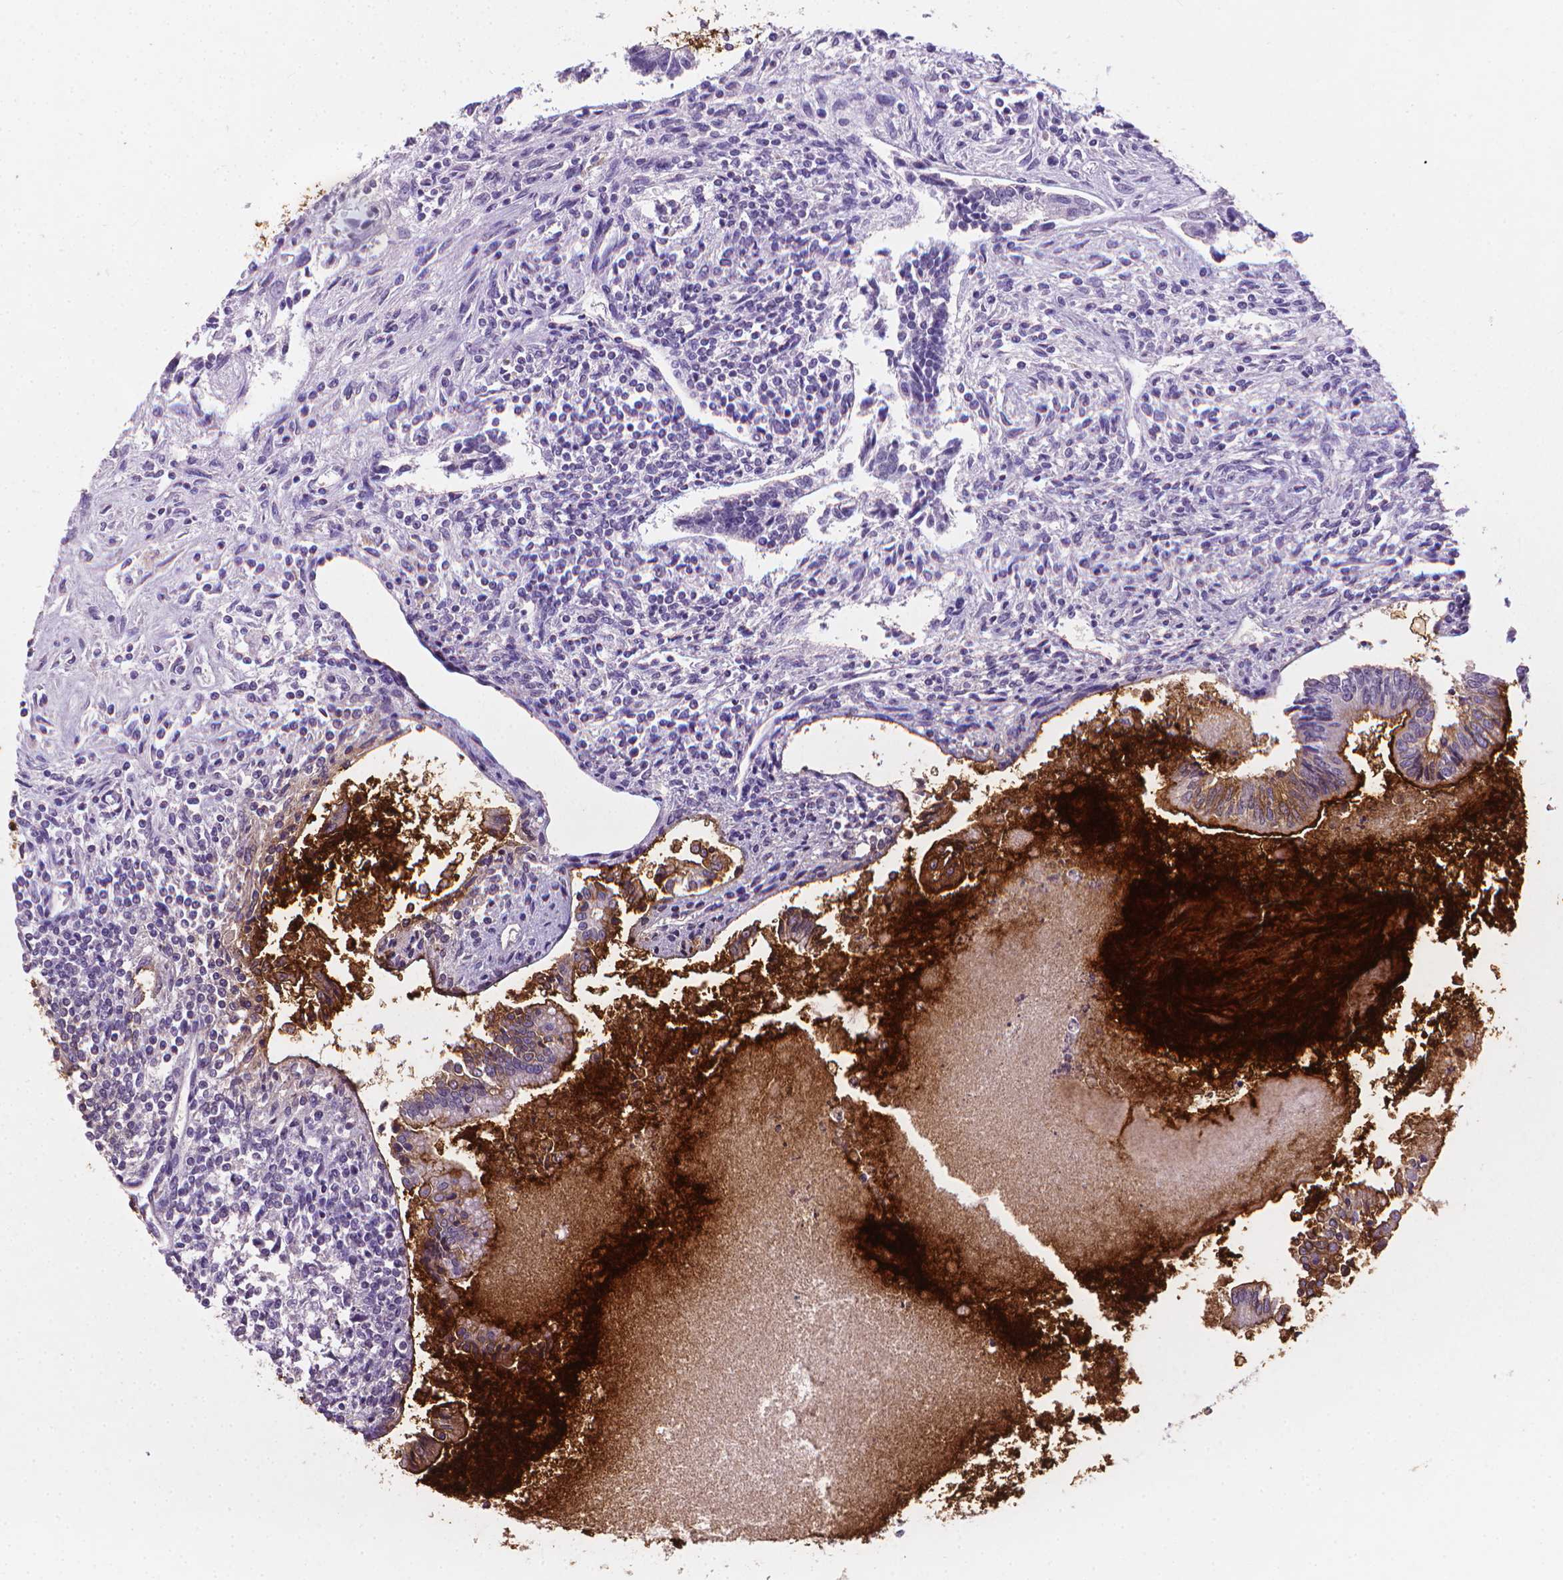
{"staining": {"intensity": "negative", "quantity": "none", "location": "none"}, "tissue": "testis cancer", "cell_type": "Tumor cells", "image_type": "cancer", "snomed": [{"axis": "morphology", "description": "Carcinoma, Embryonal, NOS"}, {"axis": "topography", "description": "Testis"}], "caption": "IHC histopathology image of testis embryonal carcinoma stained for a protein (brown), which displays no expression in tumor cells. (Brightfield microscopy of DAB IHC at high magnification).", "gene": "XPNPEP2", "patient": {"sex": "male", "age": 37}}